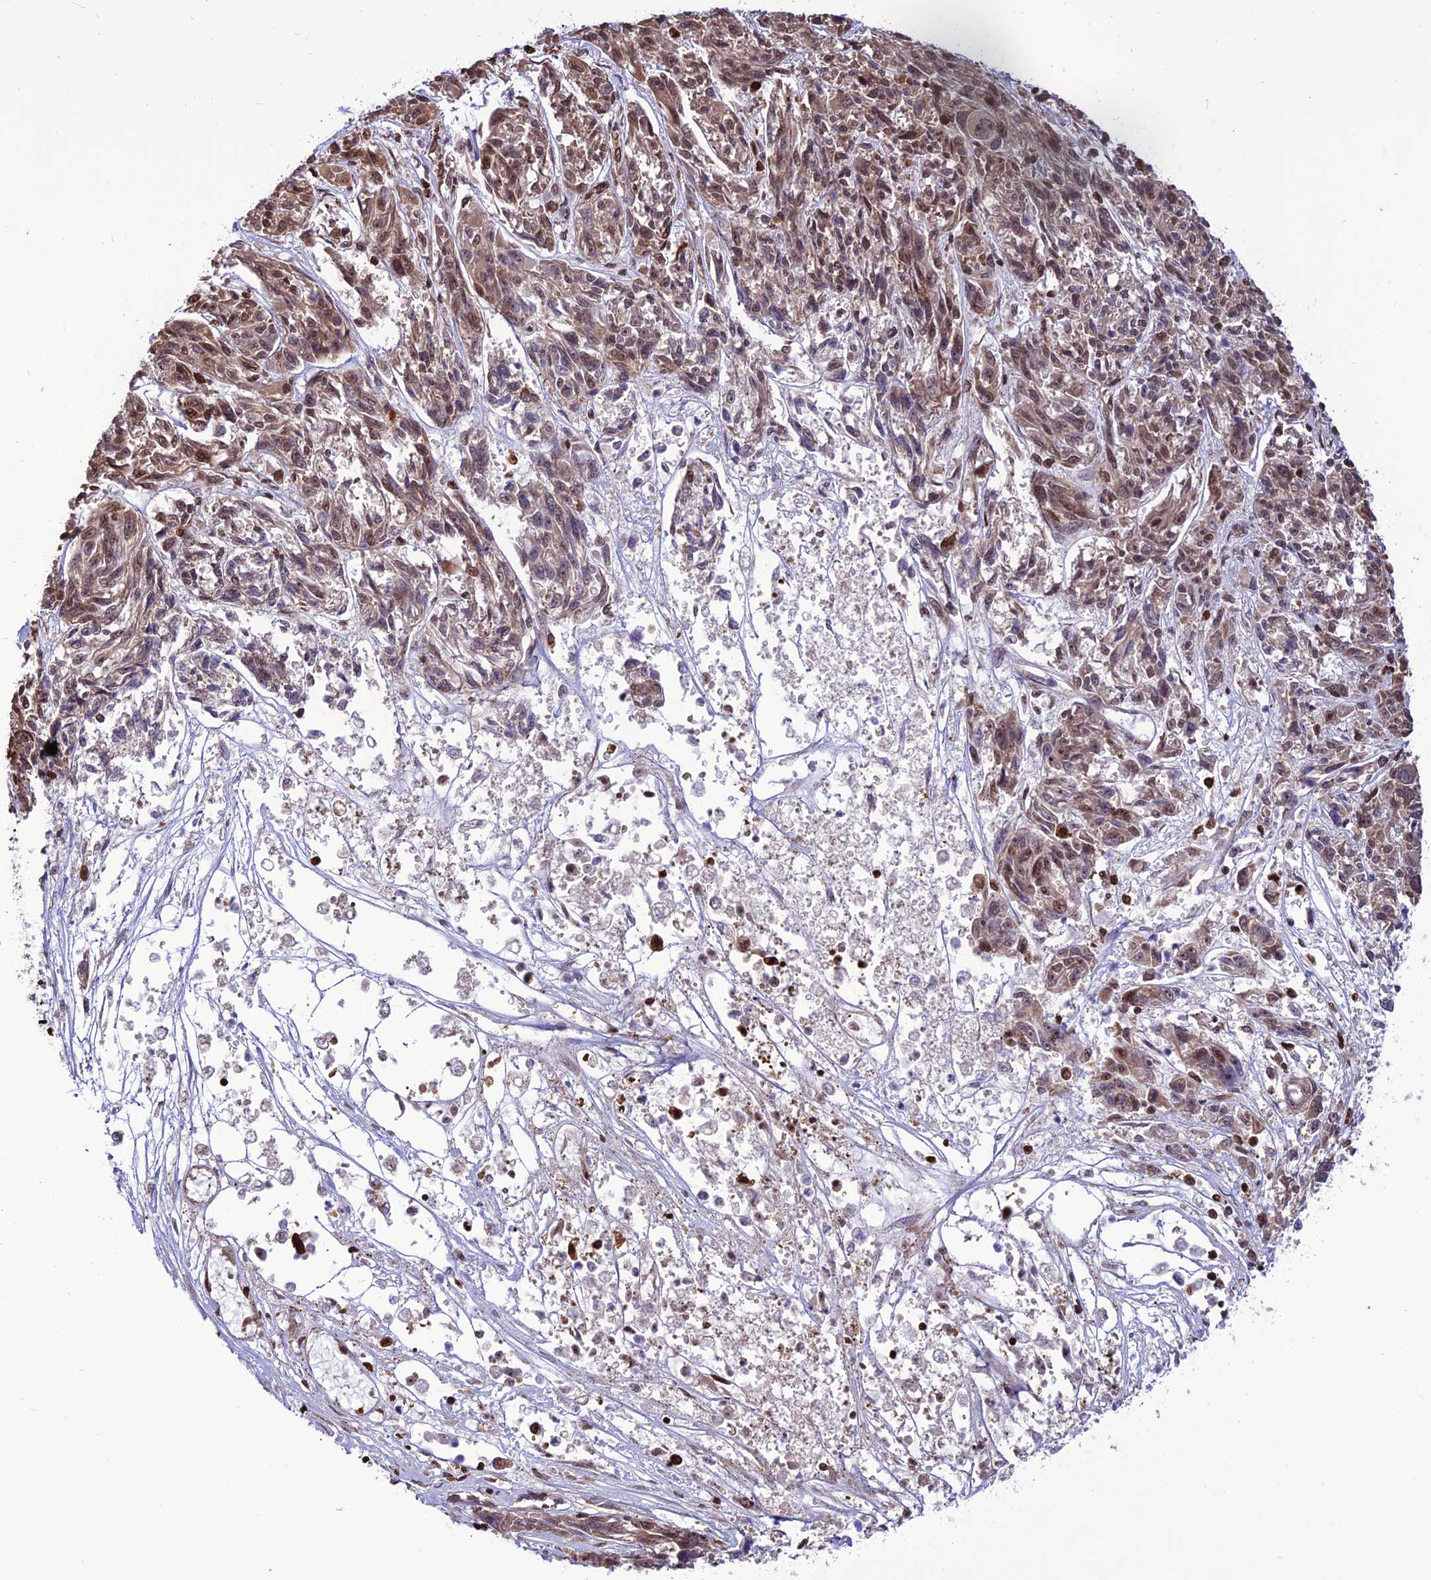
{"staining": {"intensity": "moderate", "quantity": "25%-75%", "location": "cytoplasmic/membranous,nuclear"}, "tissue": "melanoma", "cell_type": "Tumor cells", "image_type": "cancer", "snomed": [{"axis": "morphology", "description": "Malignant melanoma, NOS"}, {"axis": "topography", "description": "Skin"}], "caption": "Melanoma stained with a protein marker shows moderate staining in tumor cells.", "gene": "INO80E", "patient": {"sex": "male", "age": 53}}